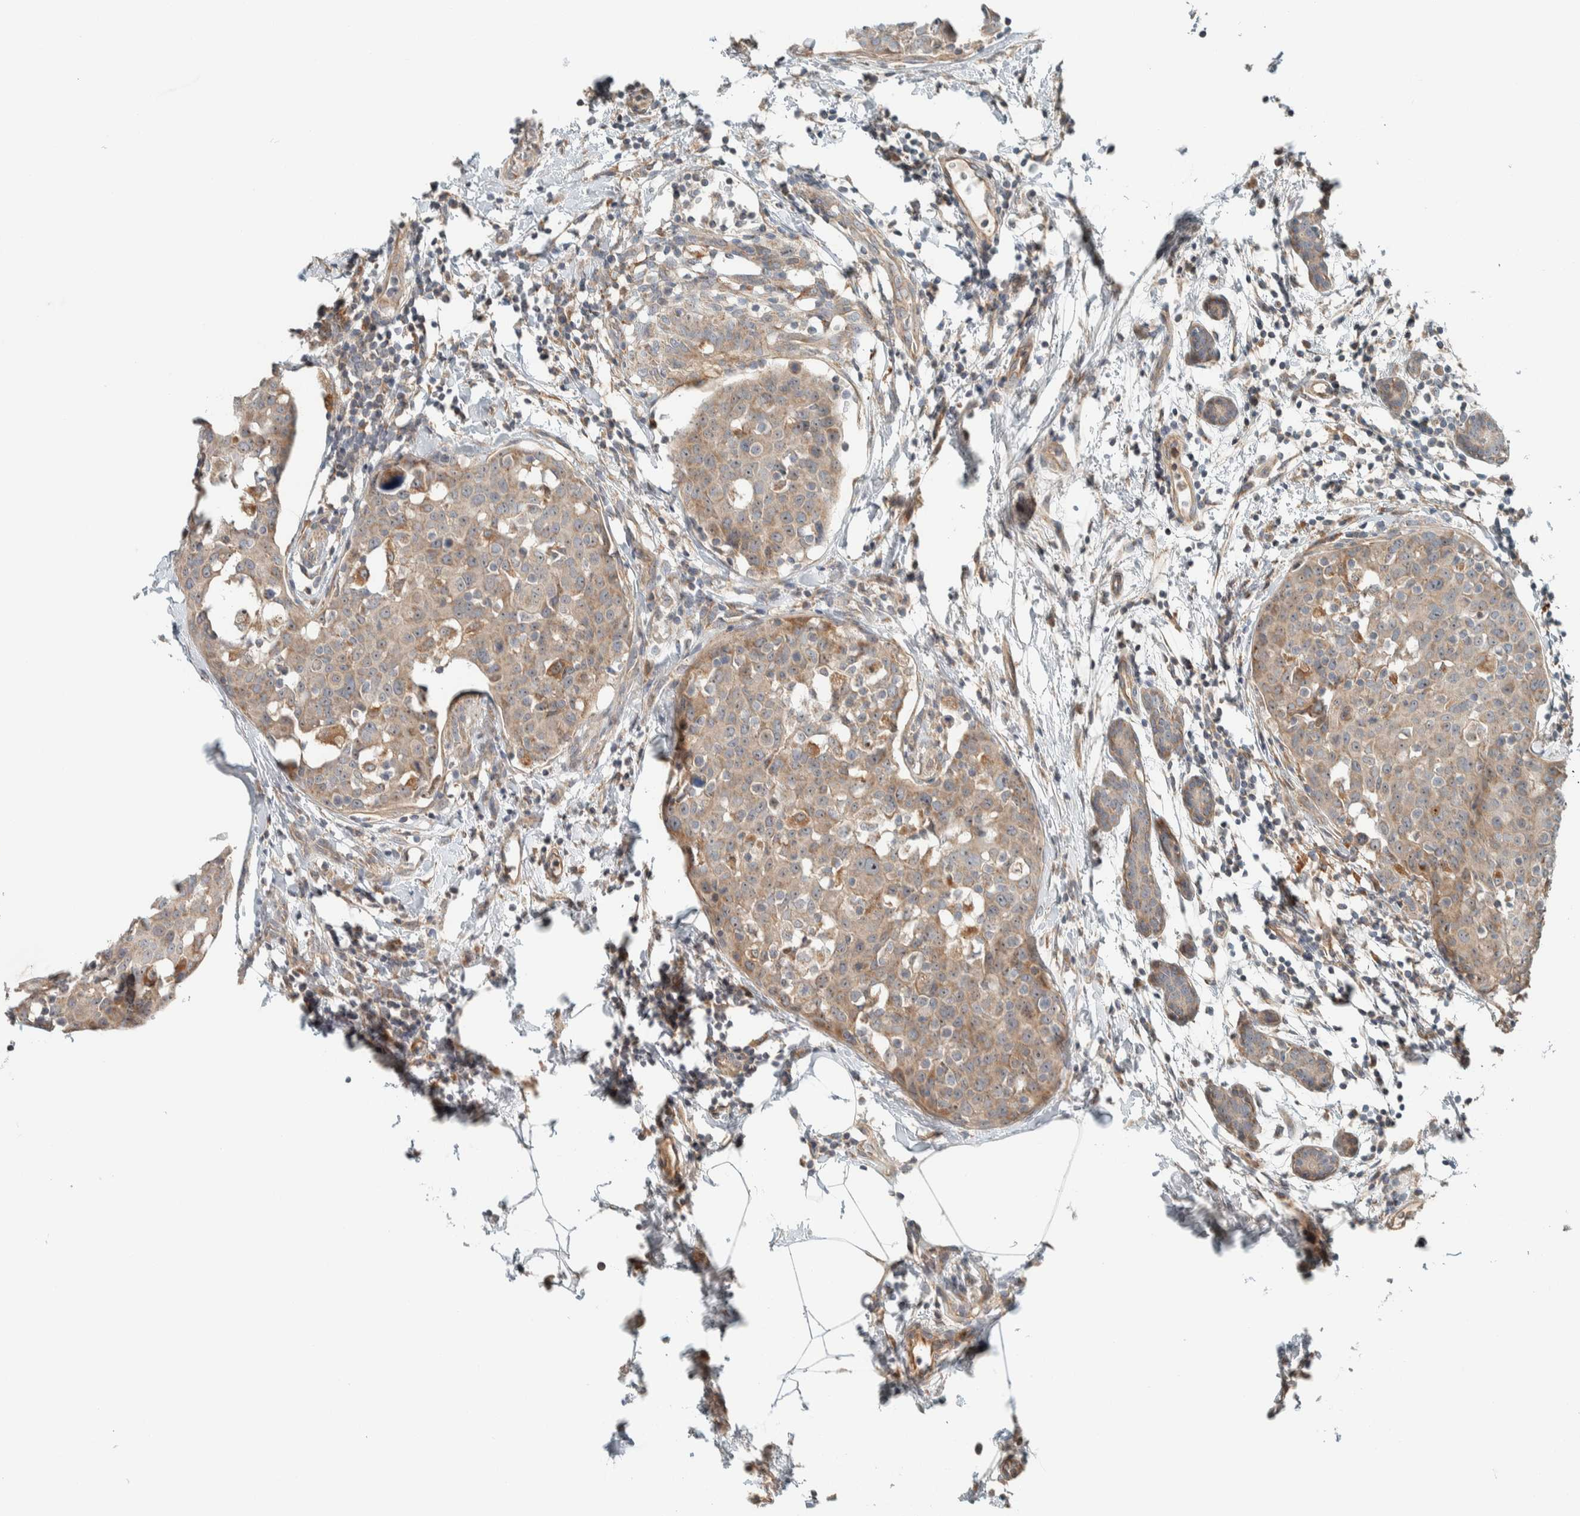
{"staining": {"intensity": "moderate", "quantity": ">75%", "location": "cytoplasmic/membranous,nuclear"}, "tissue": "breast cancer", "cell_type": "Tumor cells", "image_type": "cancer", "snomed": [{"axis": "morphology", "description": "Normal tissue, NOS"}, {"axis": "morphology", "description": "Duct carcinoma"}, {"axis": "topography", "description": "Breast"}], "caption": "Protein staining of infiltrating ductal carcinoma (breast) tissue exhibits moderate cytoplasmic/membranous and nuclear staining in about >75% of tumor cells.", "gene": "SLFN12L", "patient": {"sex": "female", "age": 37}}